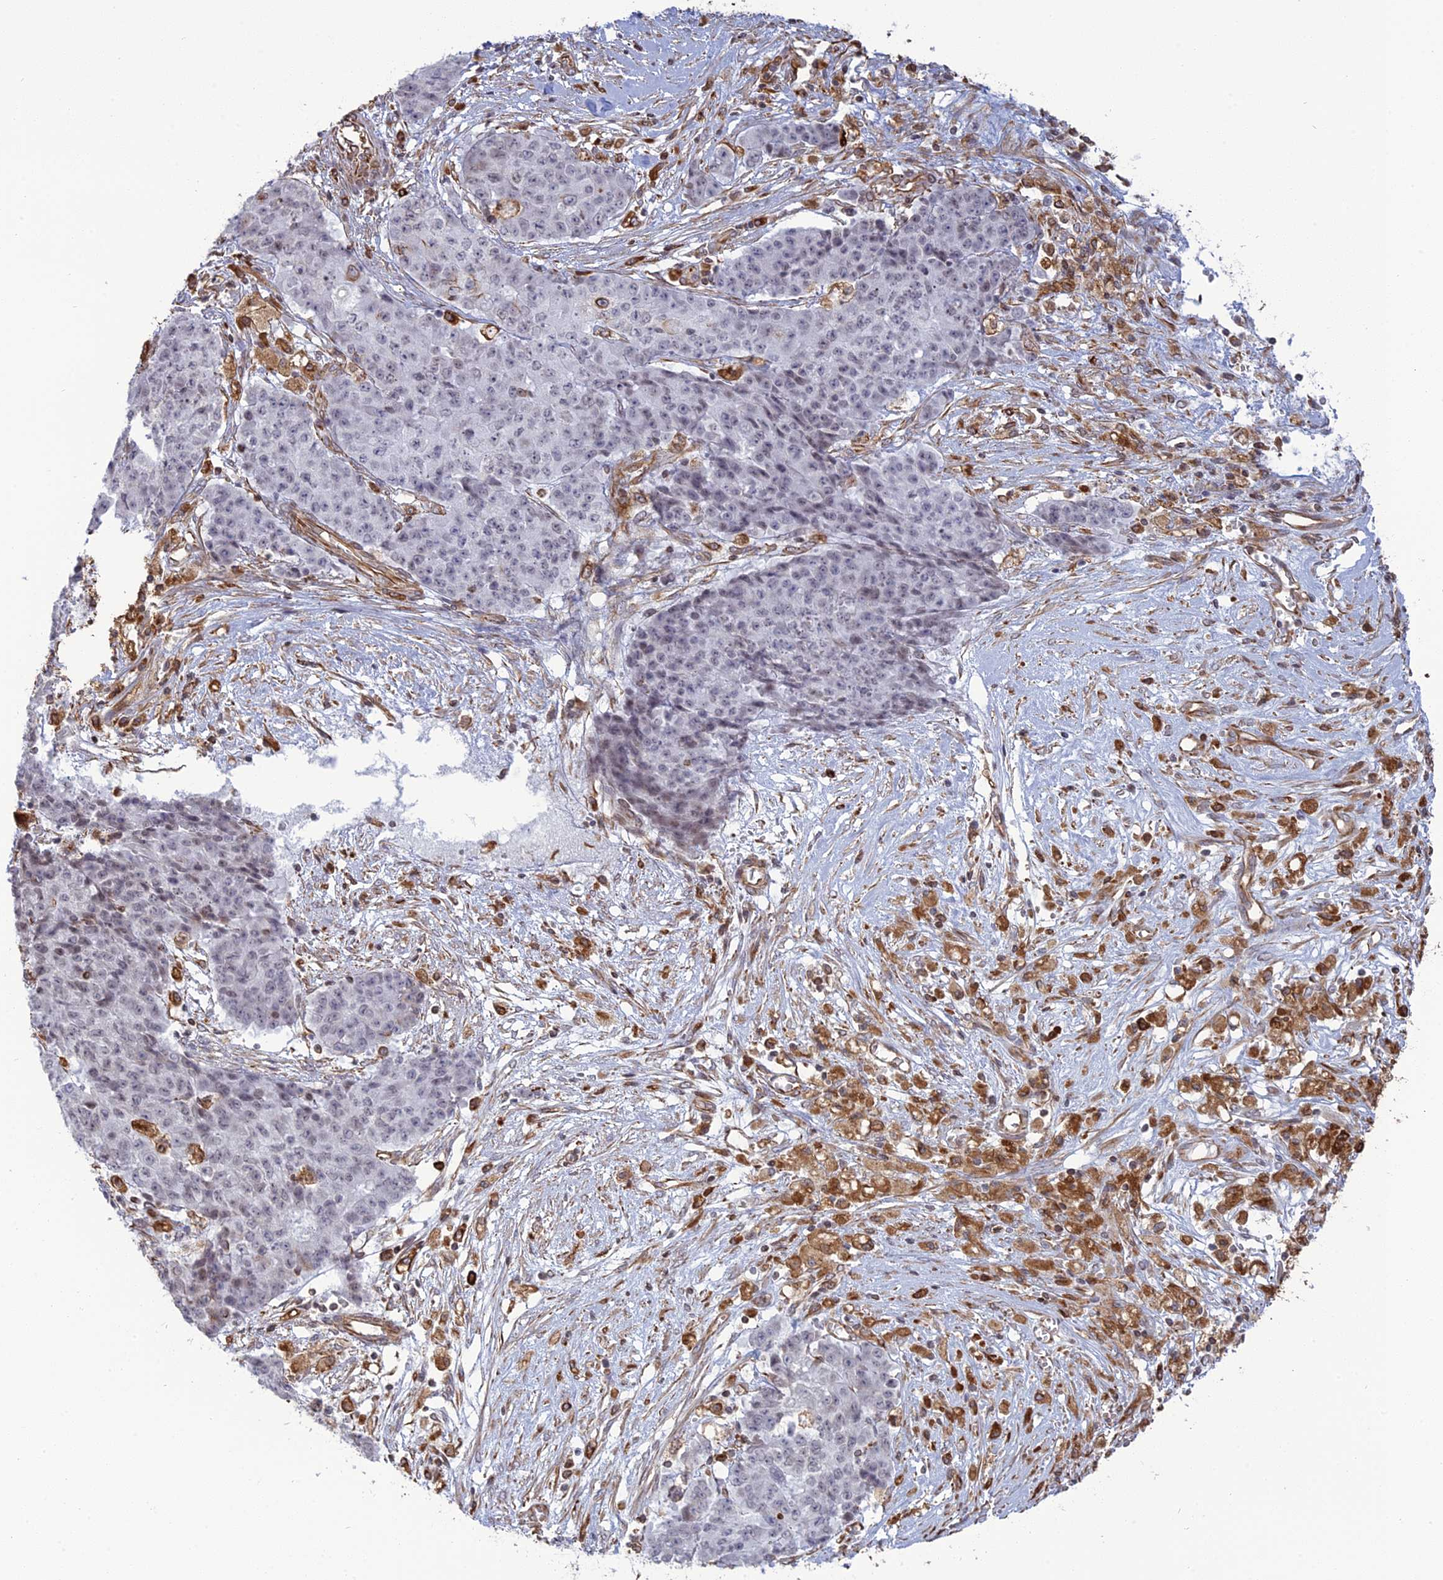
{"staining": {"intensity": "negative", "quantity": "none", "location": "none"}, "tissue": "ovarian cancer", "cell_type": "Tumor cells", "image_type": "cancer", "snomed": [{"axis": "morphology", "description": "Carcinoma, endometroid"}, {"axis": "topography", "description": "Ovary"}], "caption": "Tumor cells show no significant protein staining in endometroid carcinoma (ovarian).", "gene": "APOBR", "patient": {"sex": "female", "age": 42}}